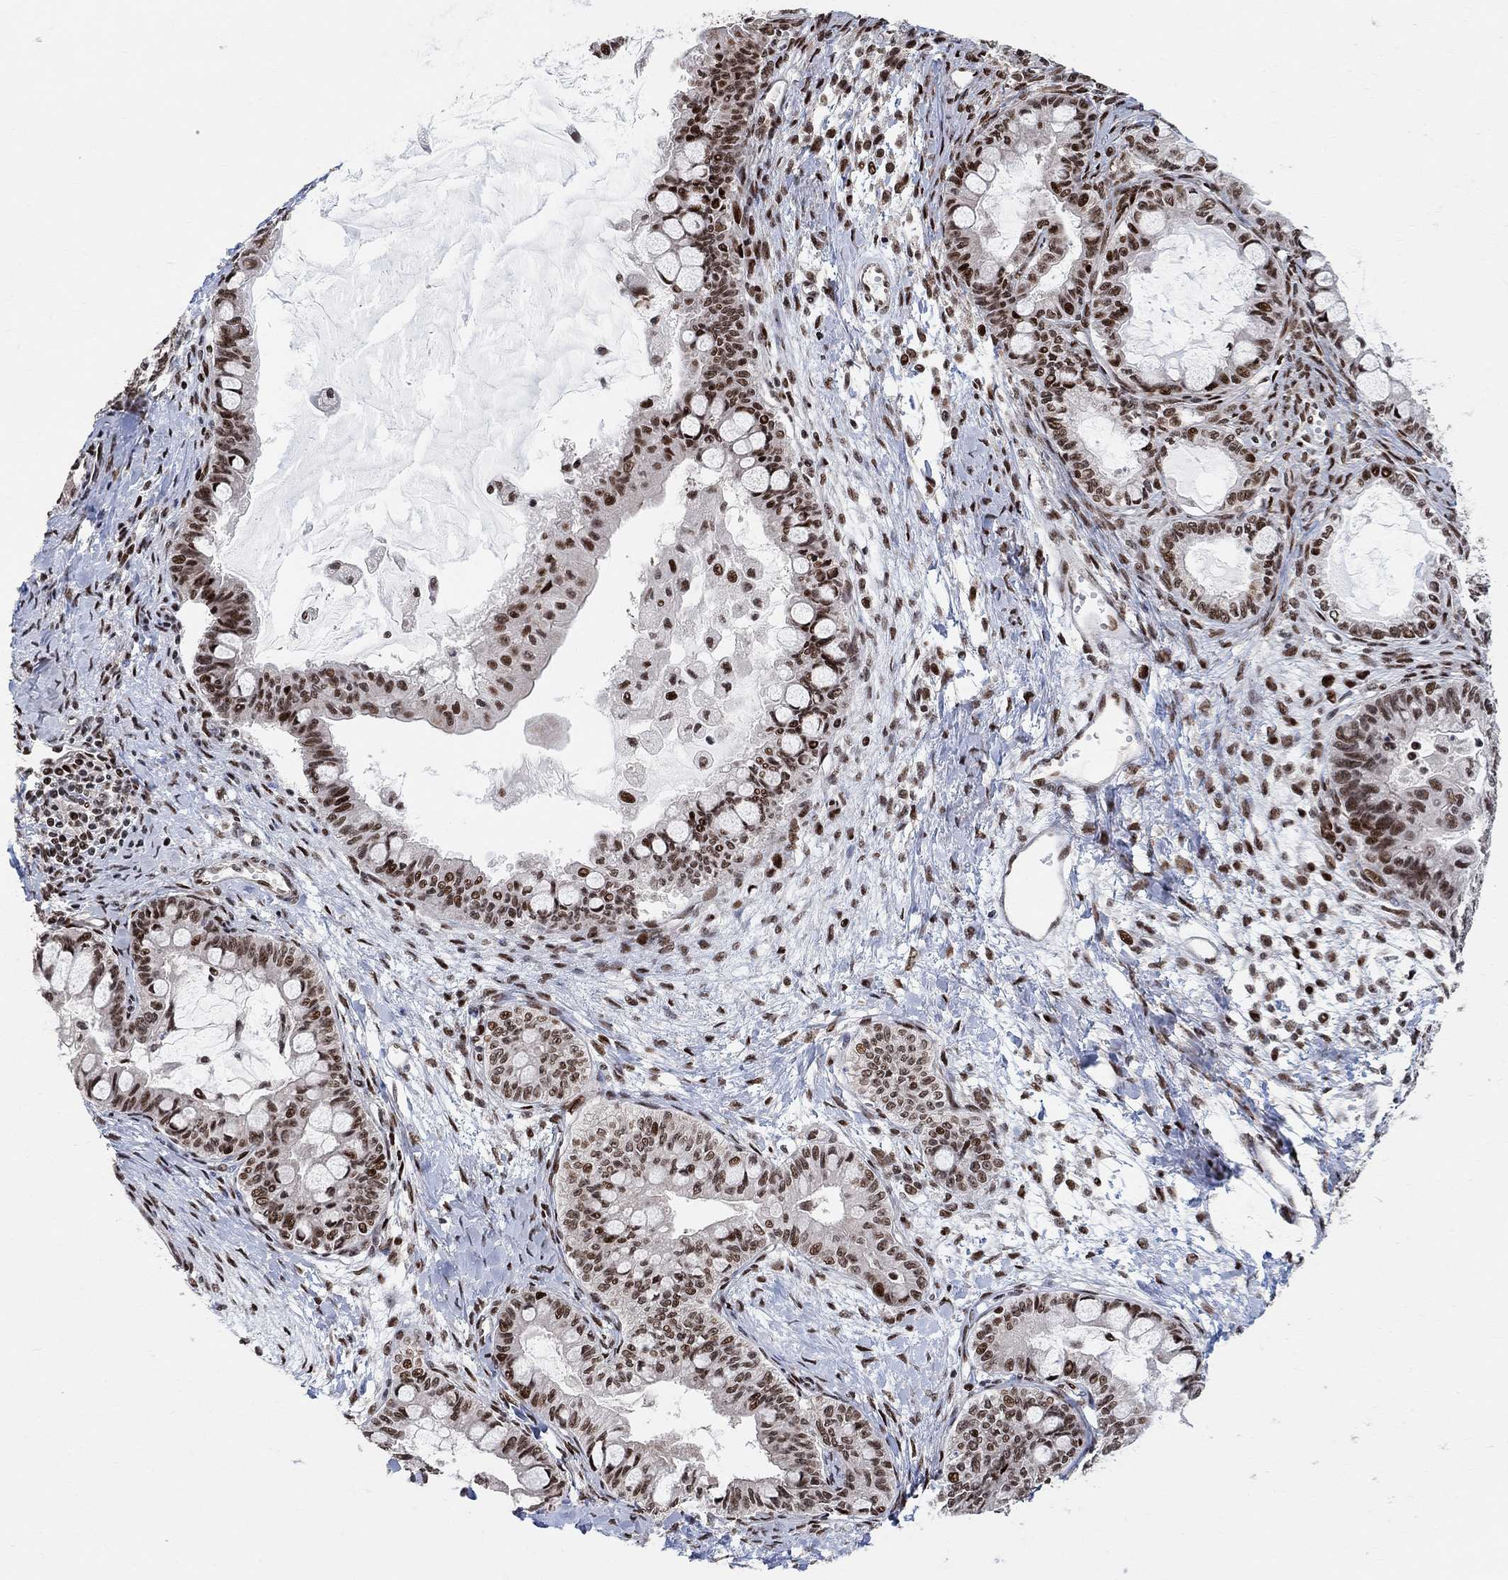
{"staining": {"intensity": "strong", "quantity": ">75%", "location": "nuclear"}, "tissue": "ovarian cancer", "cell_type": "Tumor cells", "image_type": "cancer", "snomed": [{"axis": "morphology", "description": "Cystadenocarcinoma, mucinous, NOS"}, {"axis": "topography", "description": "Ovary"}], "caption": "This is a photomicrograph of immunohistochemistry (IHC) staining of mucinous cystadenocarcinoma (ovarian), which shows strong expression in the nuclear of tumor cells.", "gene": "E4F1", "patient": {"sex": "female", "age": 63}}